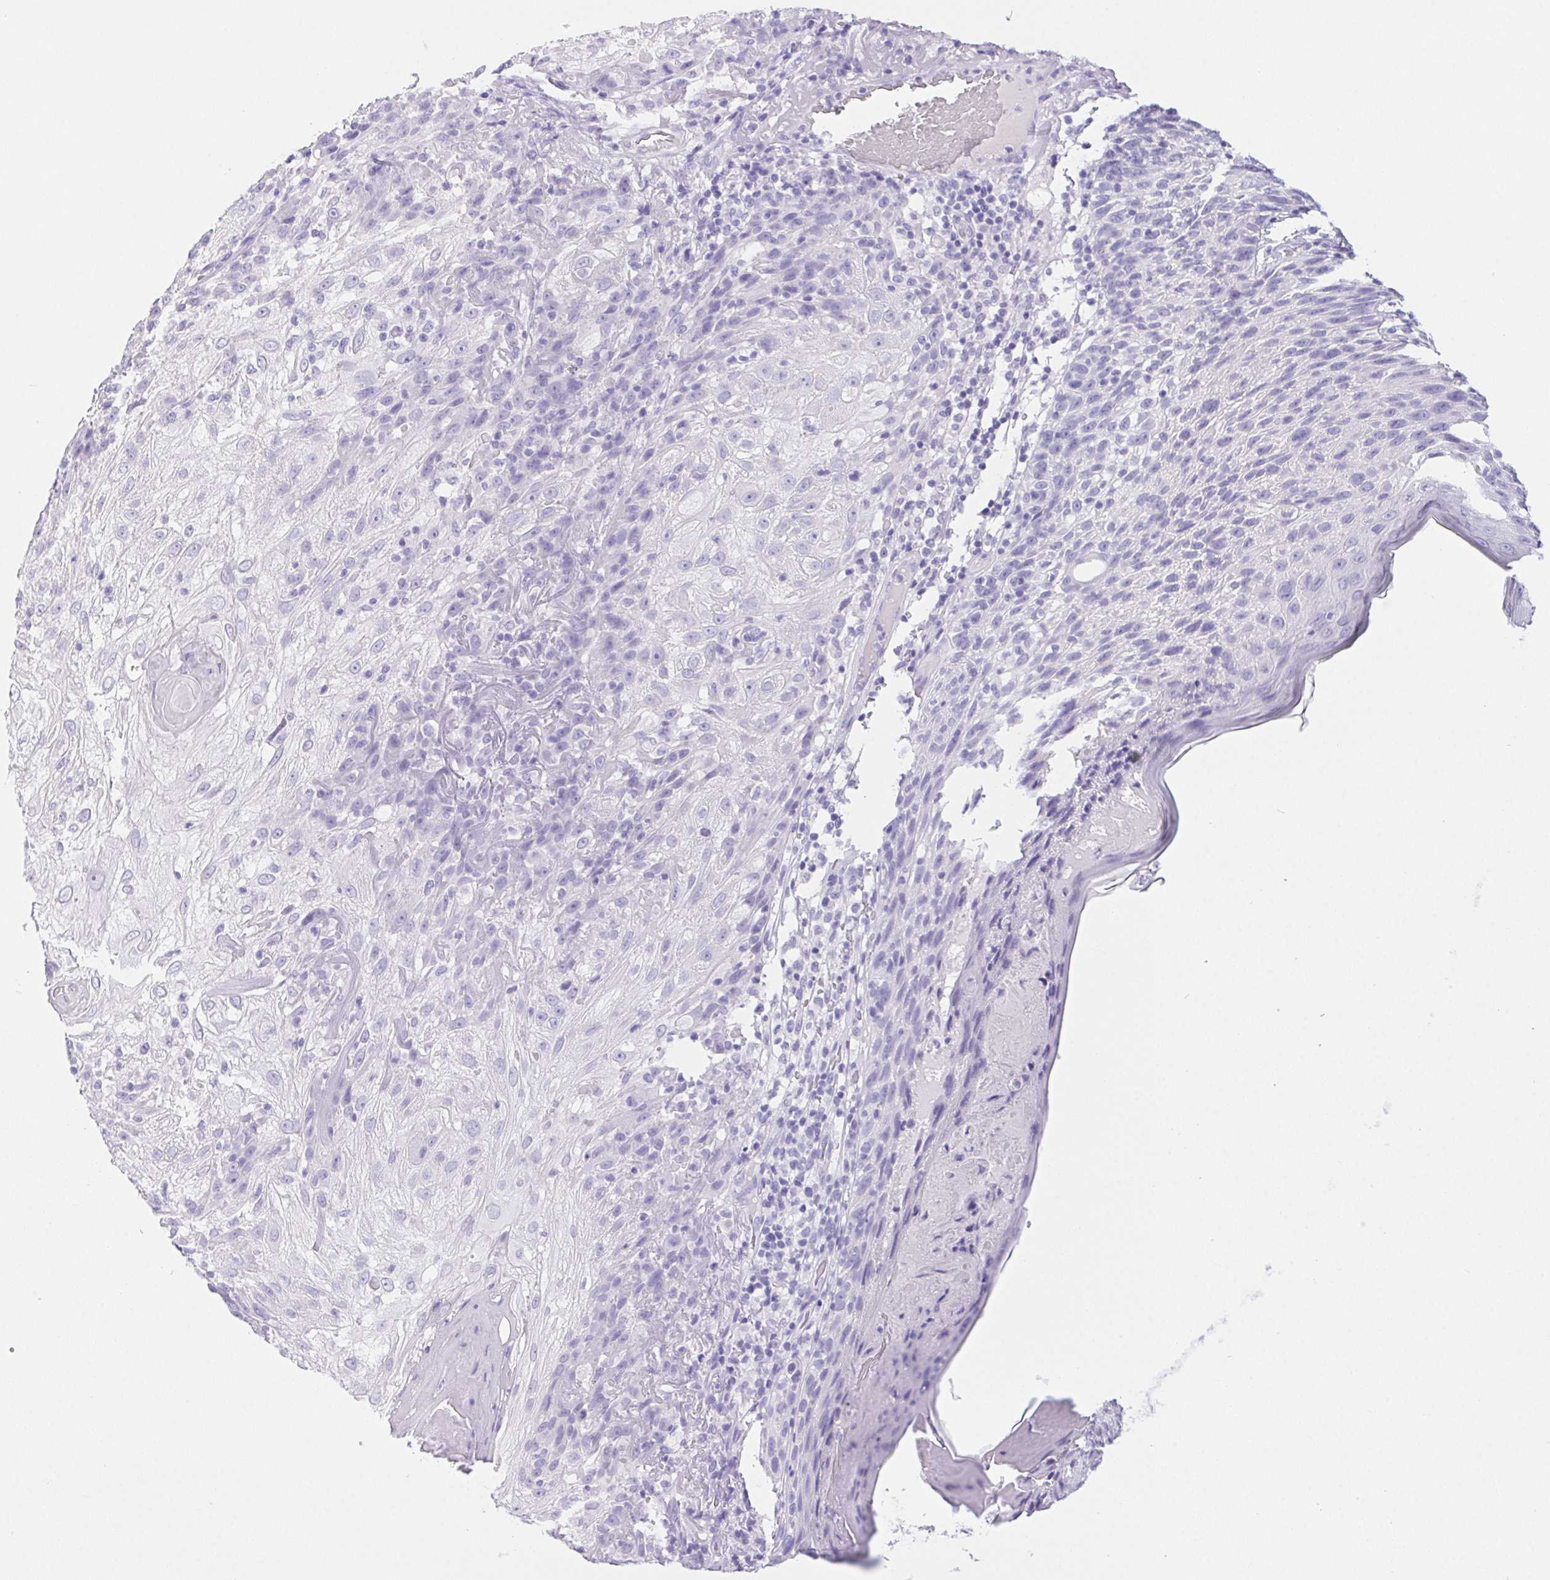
{"staining": {"intensity": "negative", "quantity": "none", "location": "none"}, "tissue": "skin cancer", "cell_type": "Tumor cells", "image_type": "cancer", "snomed": [{"axis": "morphology", "description": "Normal tissue, NOS"}, {"axis": "morphology", "description": "Squamous cell carcinoma, NOS"}, {"axis": "topography", "description": "Skin"}], "caption": "Immunohistochemical staining of human skin cancer shows no significant staining in tumor cells.", "gene": "PNLIP", "patient": {"sex": "female", "age": 83}}